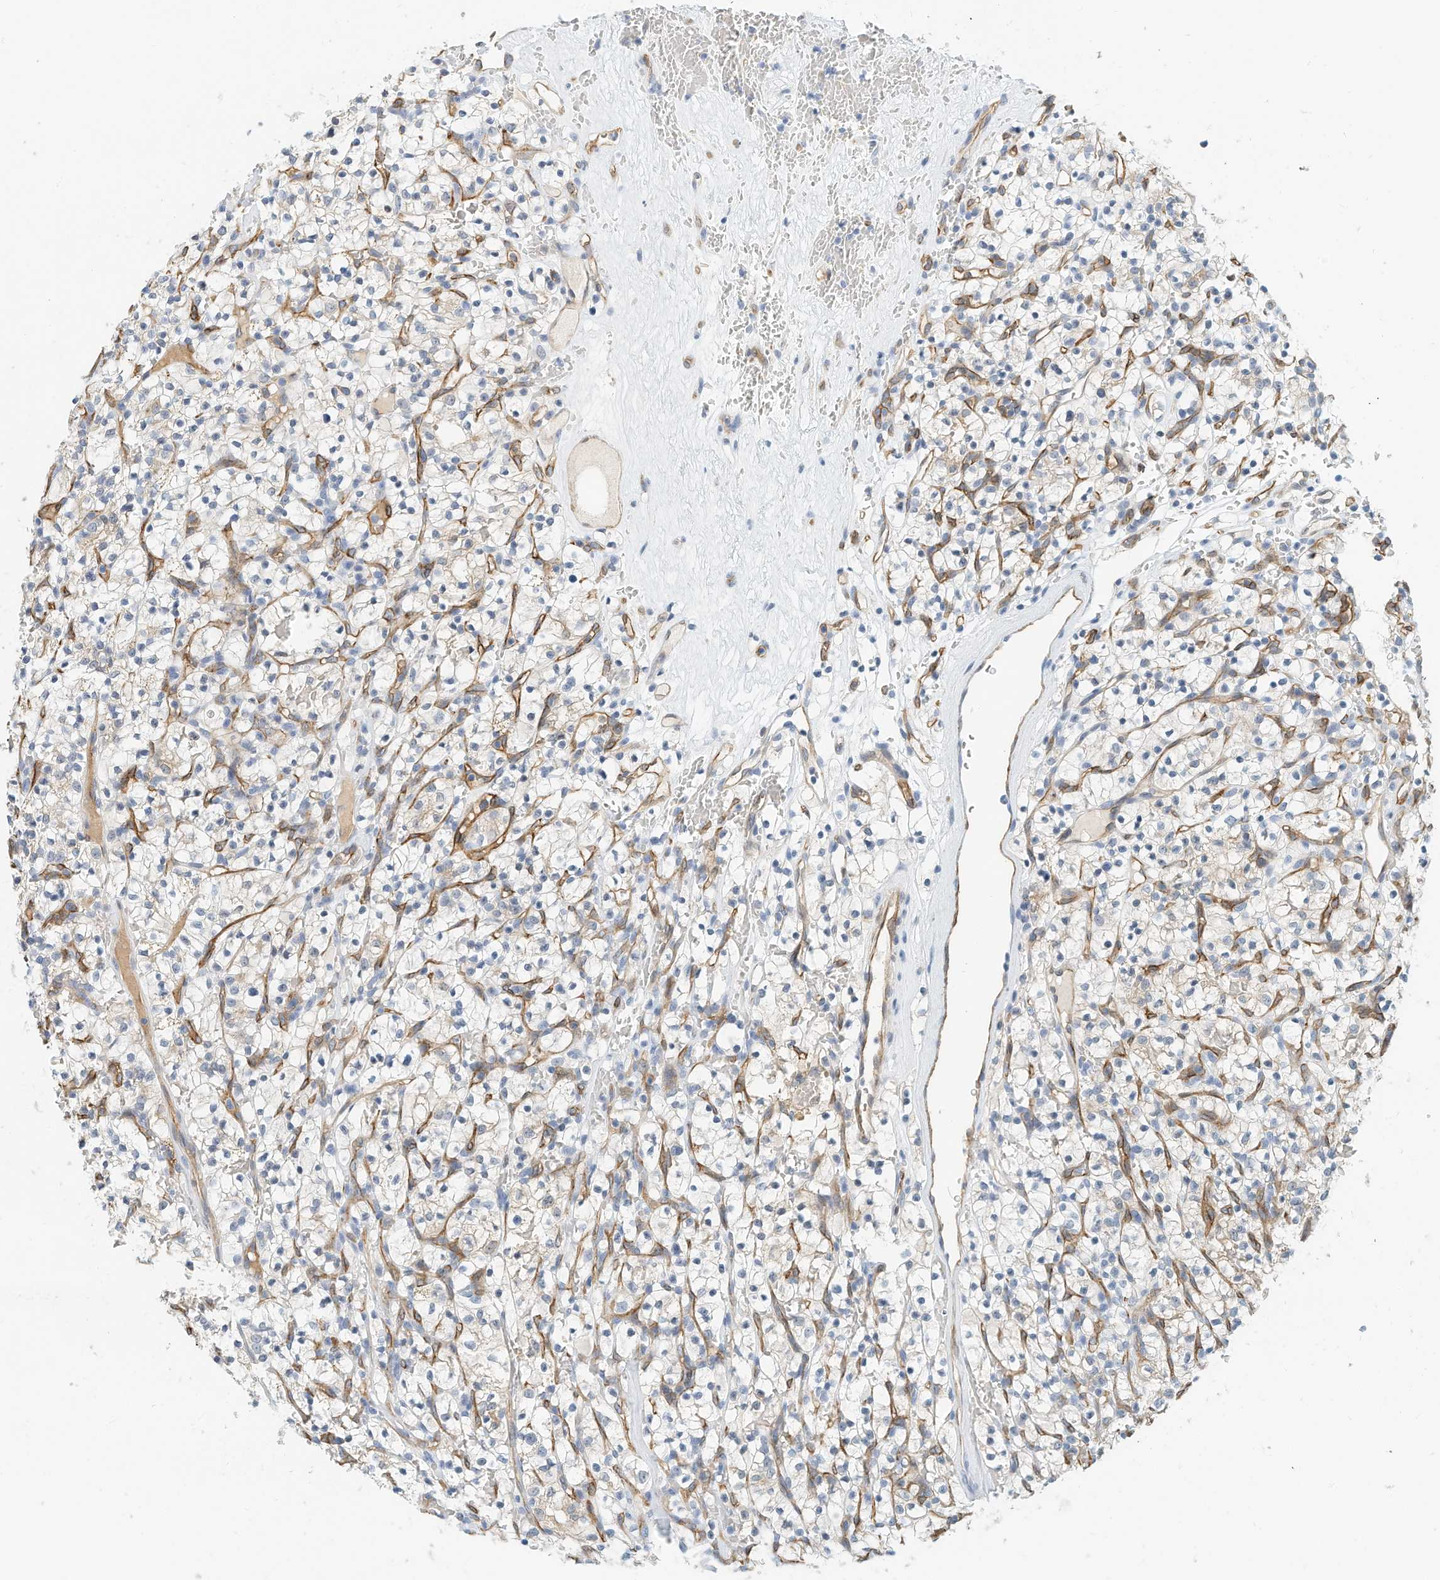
{"staining": {"intensity": "negative", "quantity": "none", "location": "none"}, "tissue": "renal cancer", "cell_type": "Tumor cells", "image_type": "cancer", "snomed": [{"axis": "morphology", "description": "Adenocarcinoma, NOS"}, {"axis": "topography", "description": "Kidney"}], "caption": "An immunohistochemistry (IHC) photomicrograph of renal adenocarcinoma is shown. There is no staining in tumor cells of renal adenocarcinoma.", "gene": "ARHGAP28", "patient": {"sex": "female", "age": 57}}